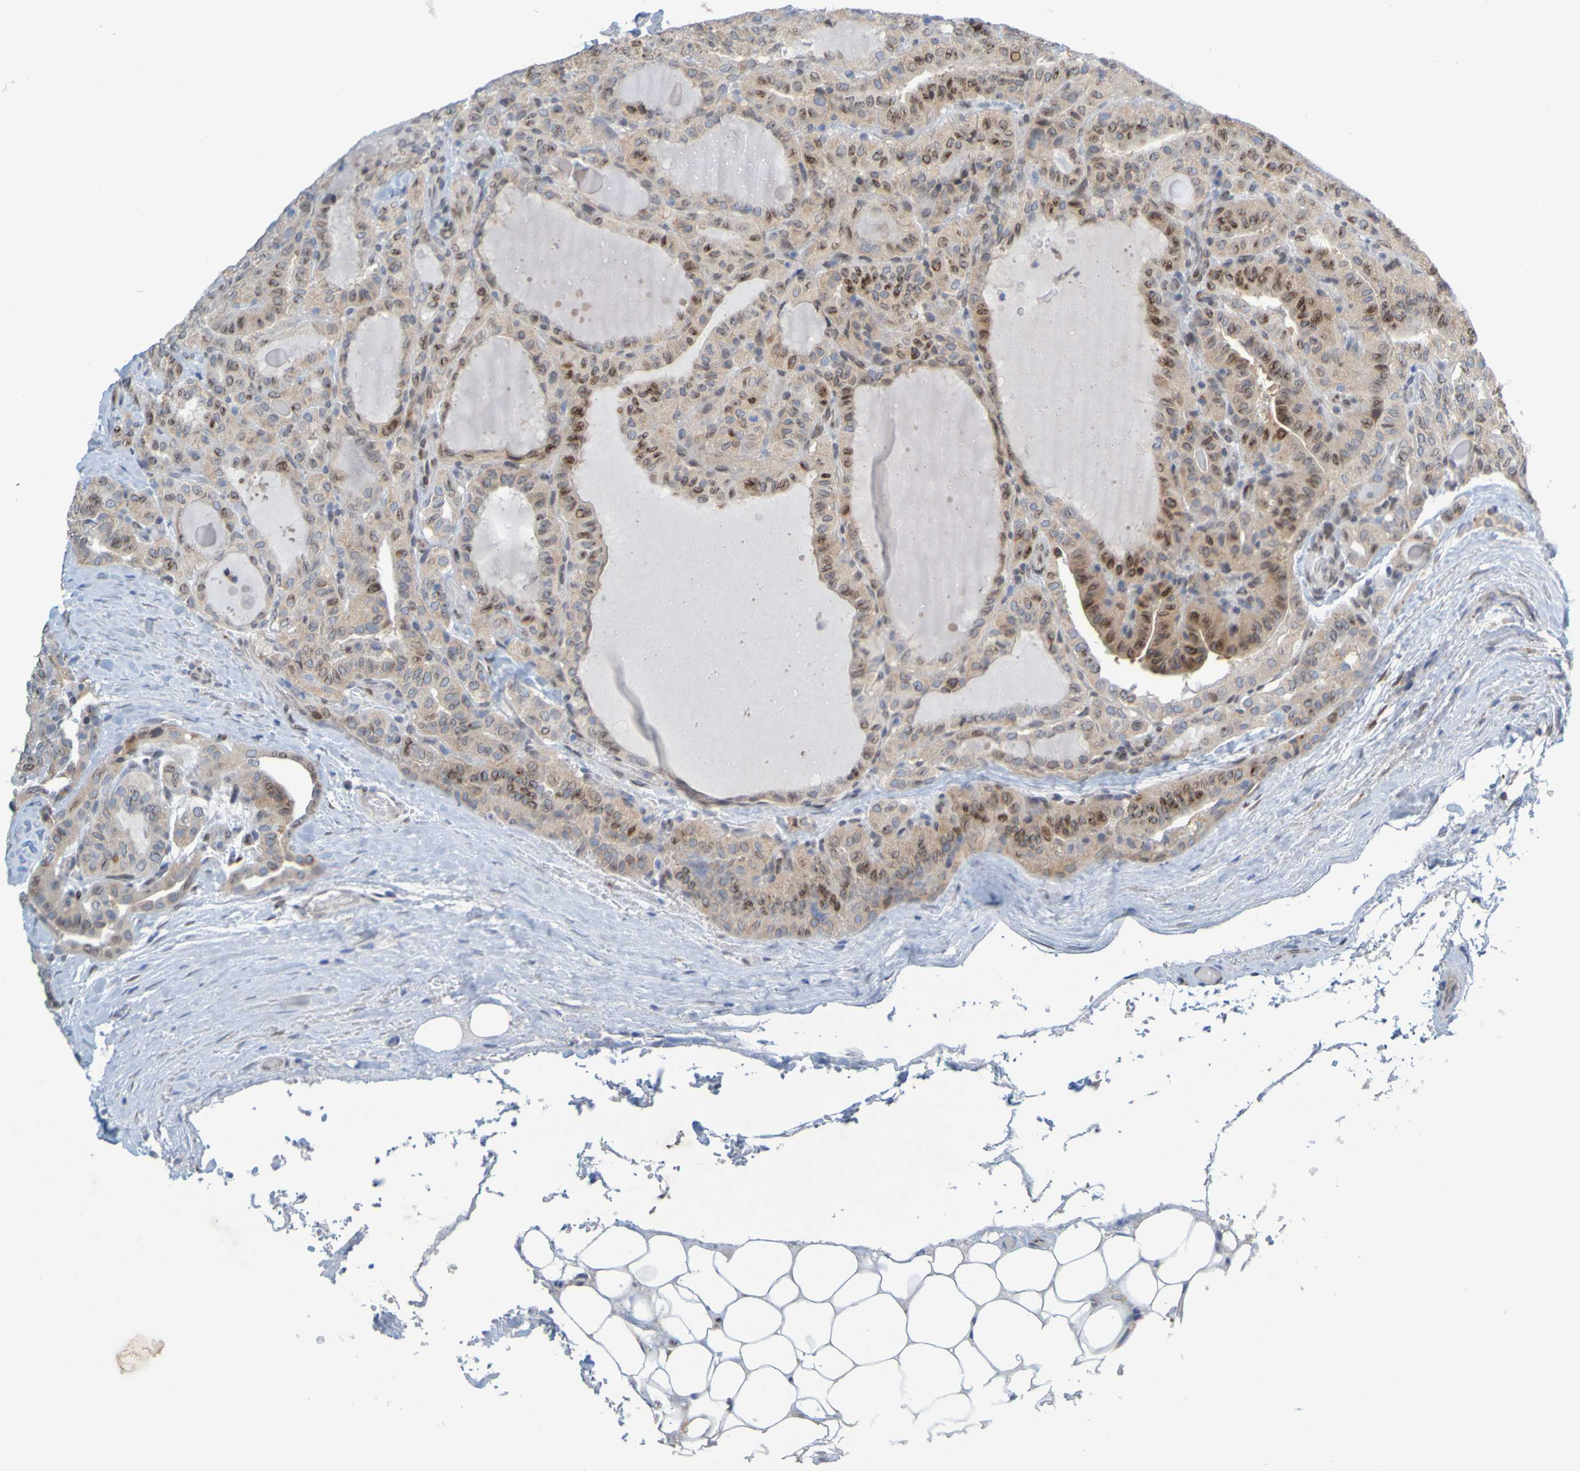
{"staining": {"intensity": "moderate", "quantity": ">75%", "location": "cytoplasmic/membranous,nuclear"}, "tissue": "thyroid cancer", "cell_type": "Tumor cells", "image_type": "cancer", "snomed": [{"axis": "morphology", "description": "Papillary adenocarcinoma, NOS"}, {"axis": "topography", "description": "Thyroid gland"}], "caption": "Human thyroid cancer (papillary adenocarcinoma) stained with a protein marker demonstrates moderate staining in tumor cells.", "gene": "MAG", "patient": {"sex": "male", "age": 77}}